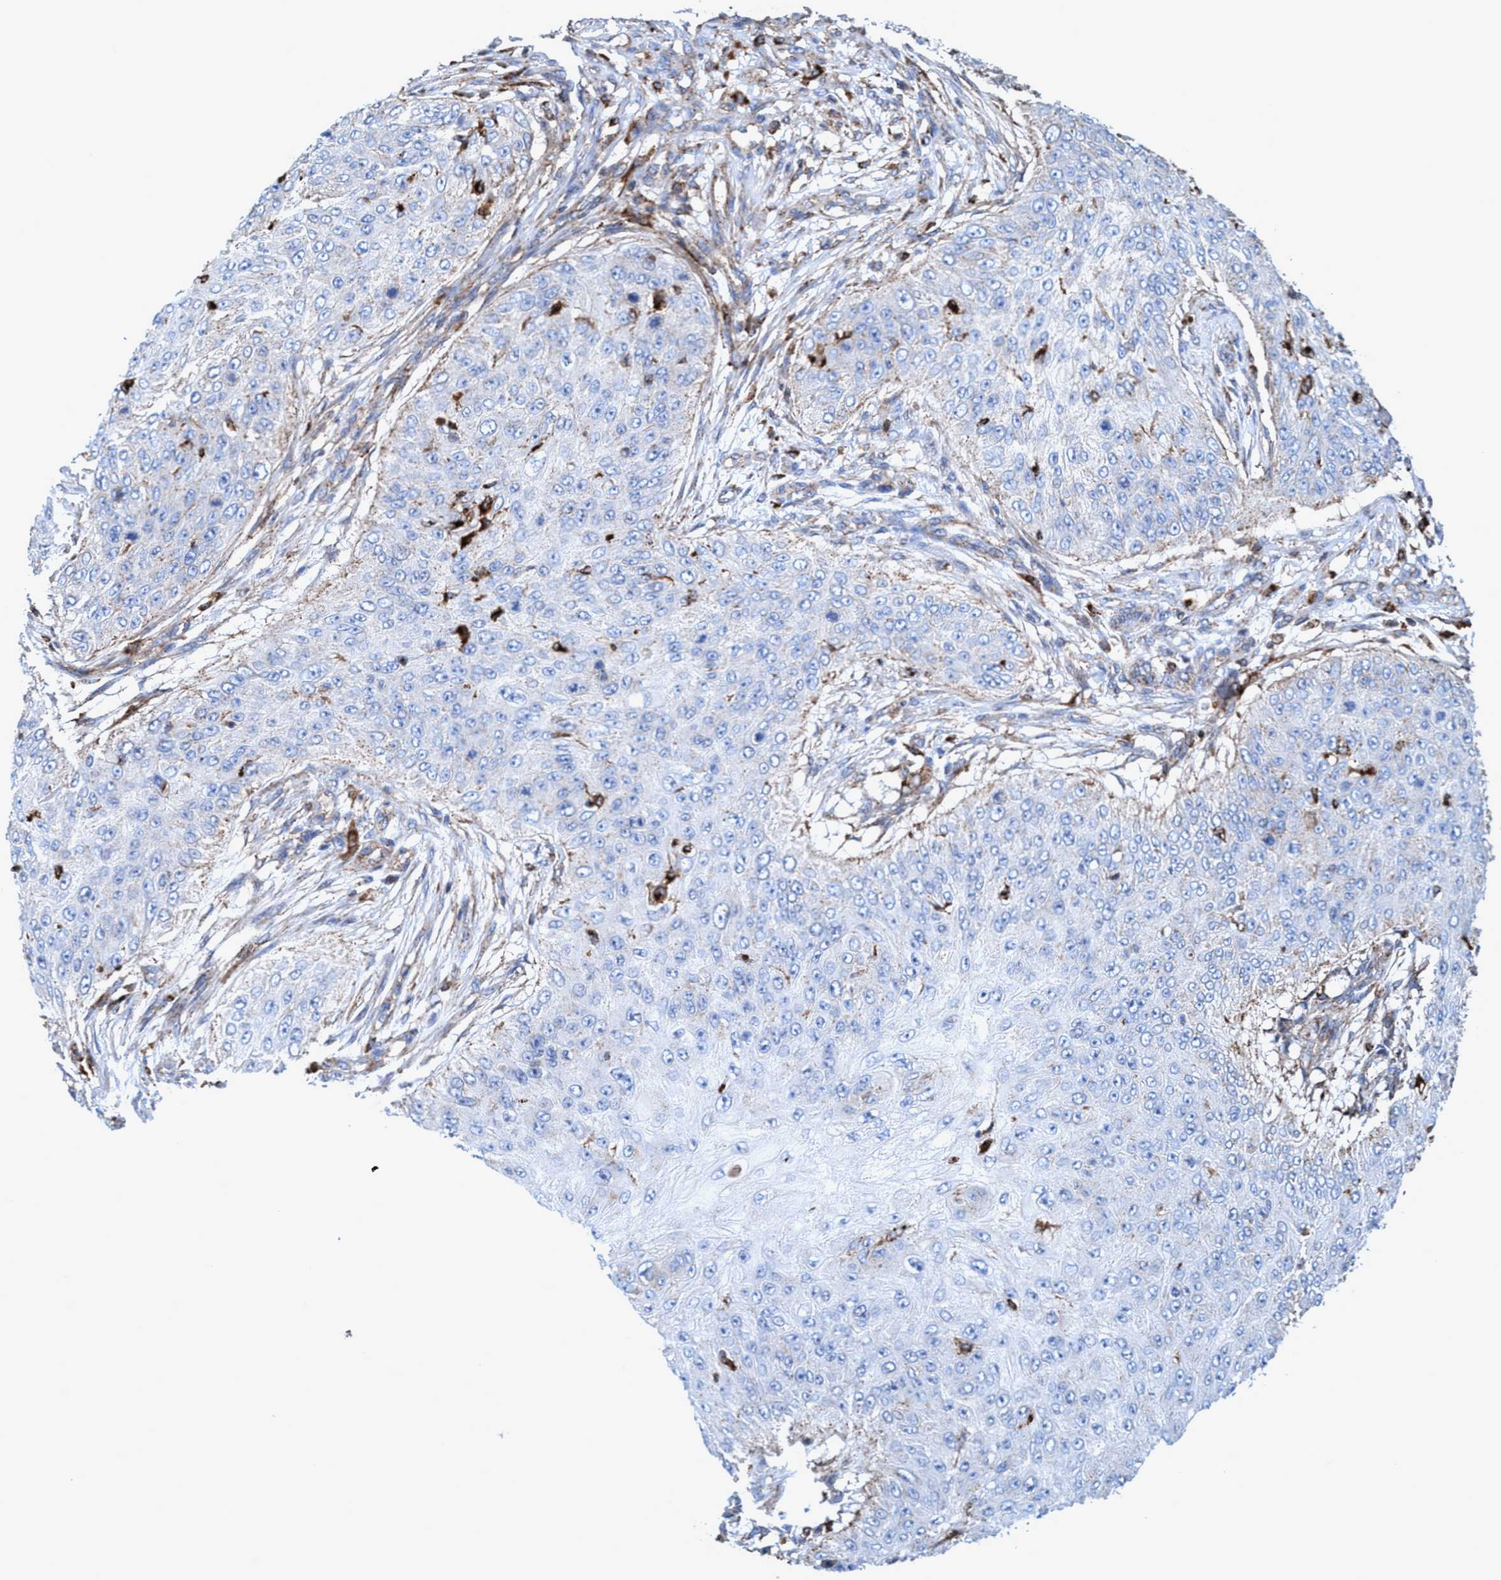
{"staining": {"intensity": "negative", "quantity": "none", "location": "none"}, "tissue": "skin cancer", "cell_type": "Tumor cells", "image_type": "cancer", "snomed": [{"axis": "morphology", "description": "Squamous cell carcinoma, NOS"}, {"axis": "topography", "description": "Skin"}], "caption": "A histopathology image of skin cancer (squamous cell carcinoma) stained for a protein demonstrates no brown staining in tumor cells.", "gene": "TRIM65", "patient": {"sex": "female", "age": 80}}